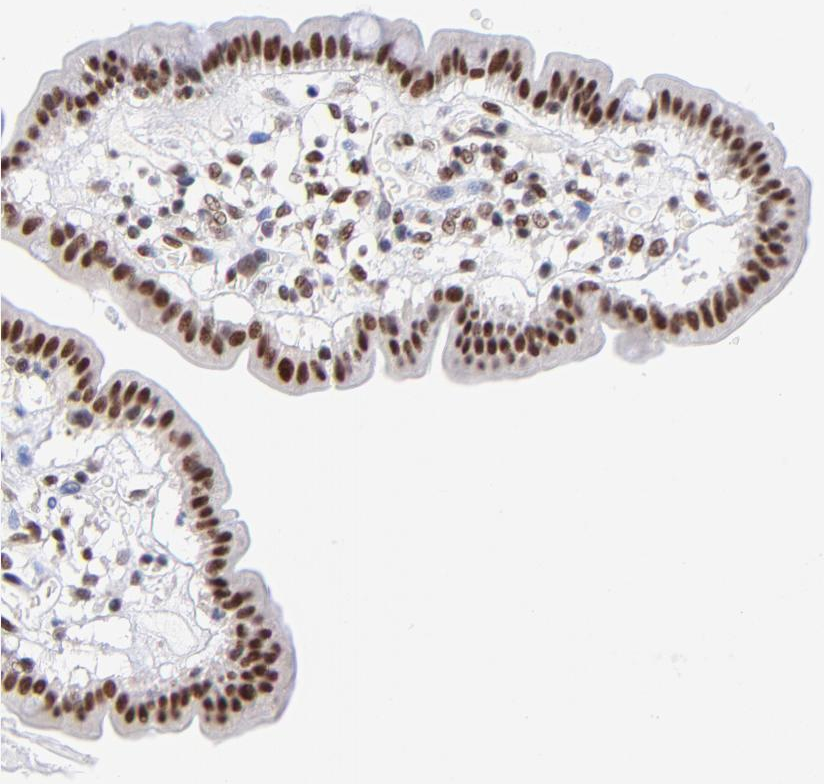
{"staining": {"intensity": "moderate", "quantity": ">75%", "location": "nuclear"}, "tissue": "duodenum", "cell_type": "Glandular cells", "image_type": "normal", "snomed": [{"axis": "morphology", "description": "Normal tissue, NOS"}, {"axis": "topography", "description": "Duodenum"}], "caption": "IHC of normal duodenum reveals medium levels of moderate nuclear staining in about >75% of glandular cells.", "gene": "MIDEAS", "patient": {"sex": "male", "age": 50}}